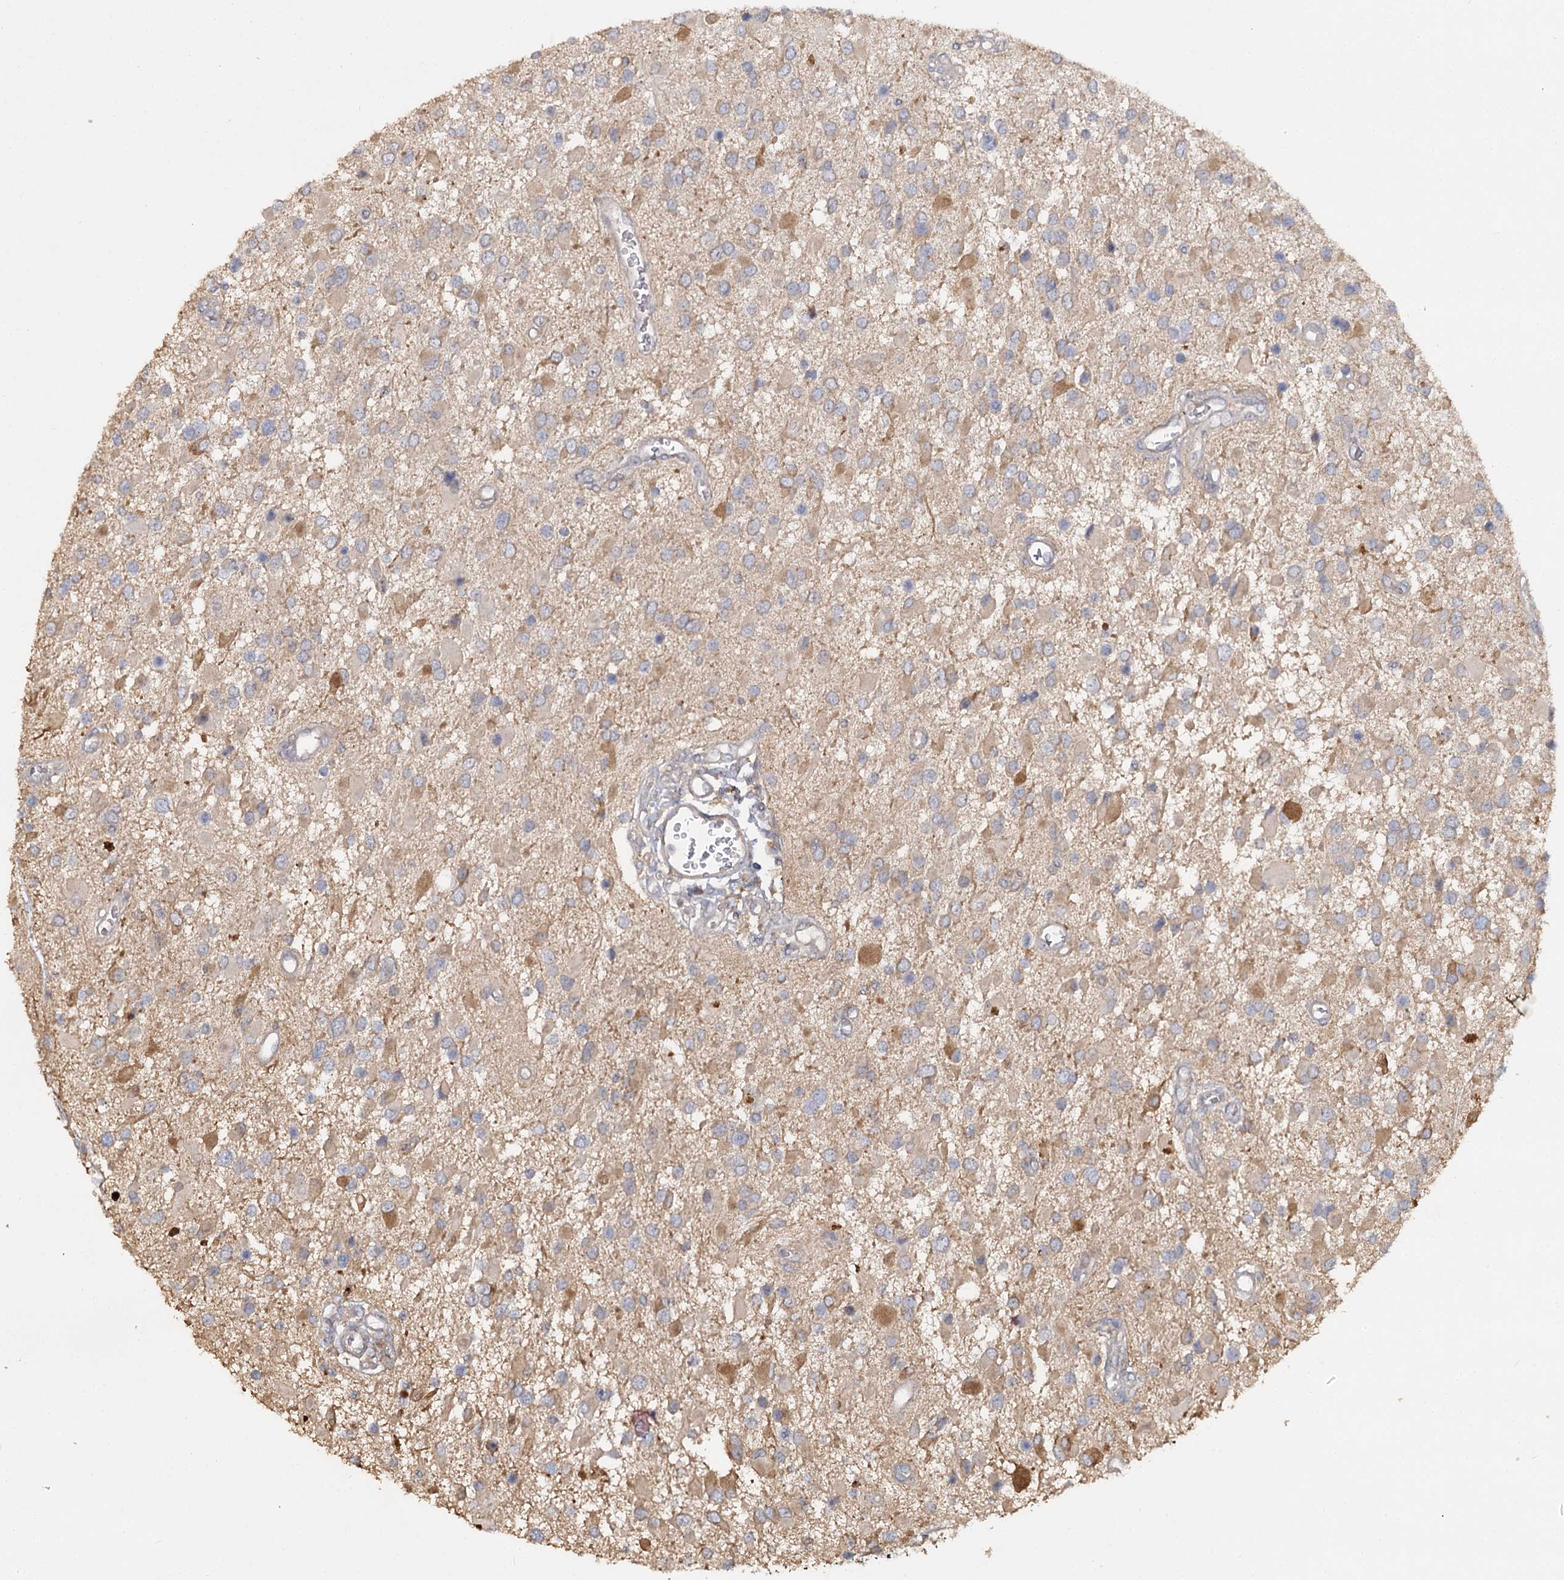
{"staining": {"intensity": "weak", "quantity": "<25%", "location": "cytoplasmic/membranous"}, "tissue": "glioma", "cell_type": "Tumor cells", "image_type": "cancer", "snomed": [{"axis": "morphology", "description": "Glioma, malignant, High grade"}, {"axis": "topography", "description": "Brain"}], "caption": "An immunohistochemistry (IHC) photomicrograph of glioma is shown. There is no staining in tumor cells of glioma.", "gene": "ANGPTL5", "patient": {"sex": "male", "age": 53}}